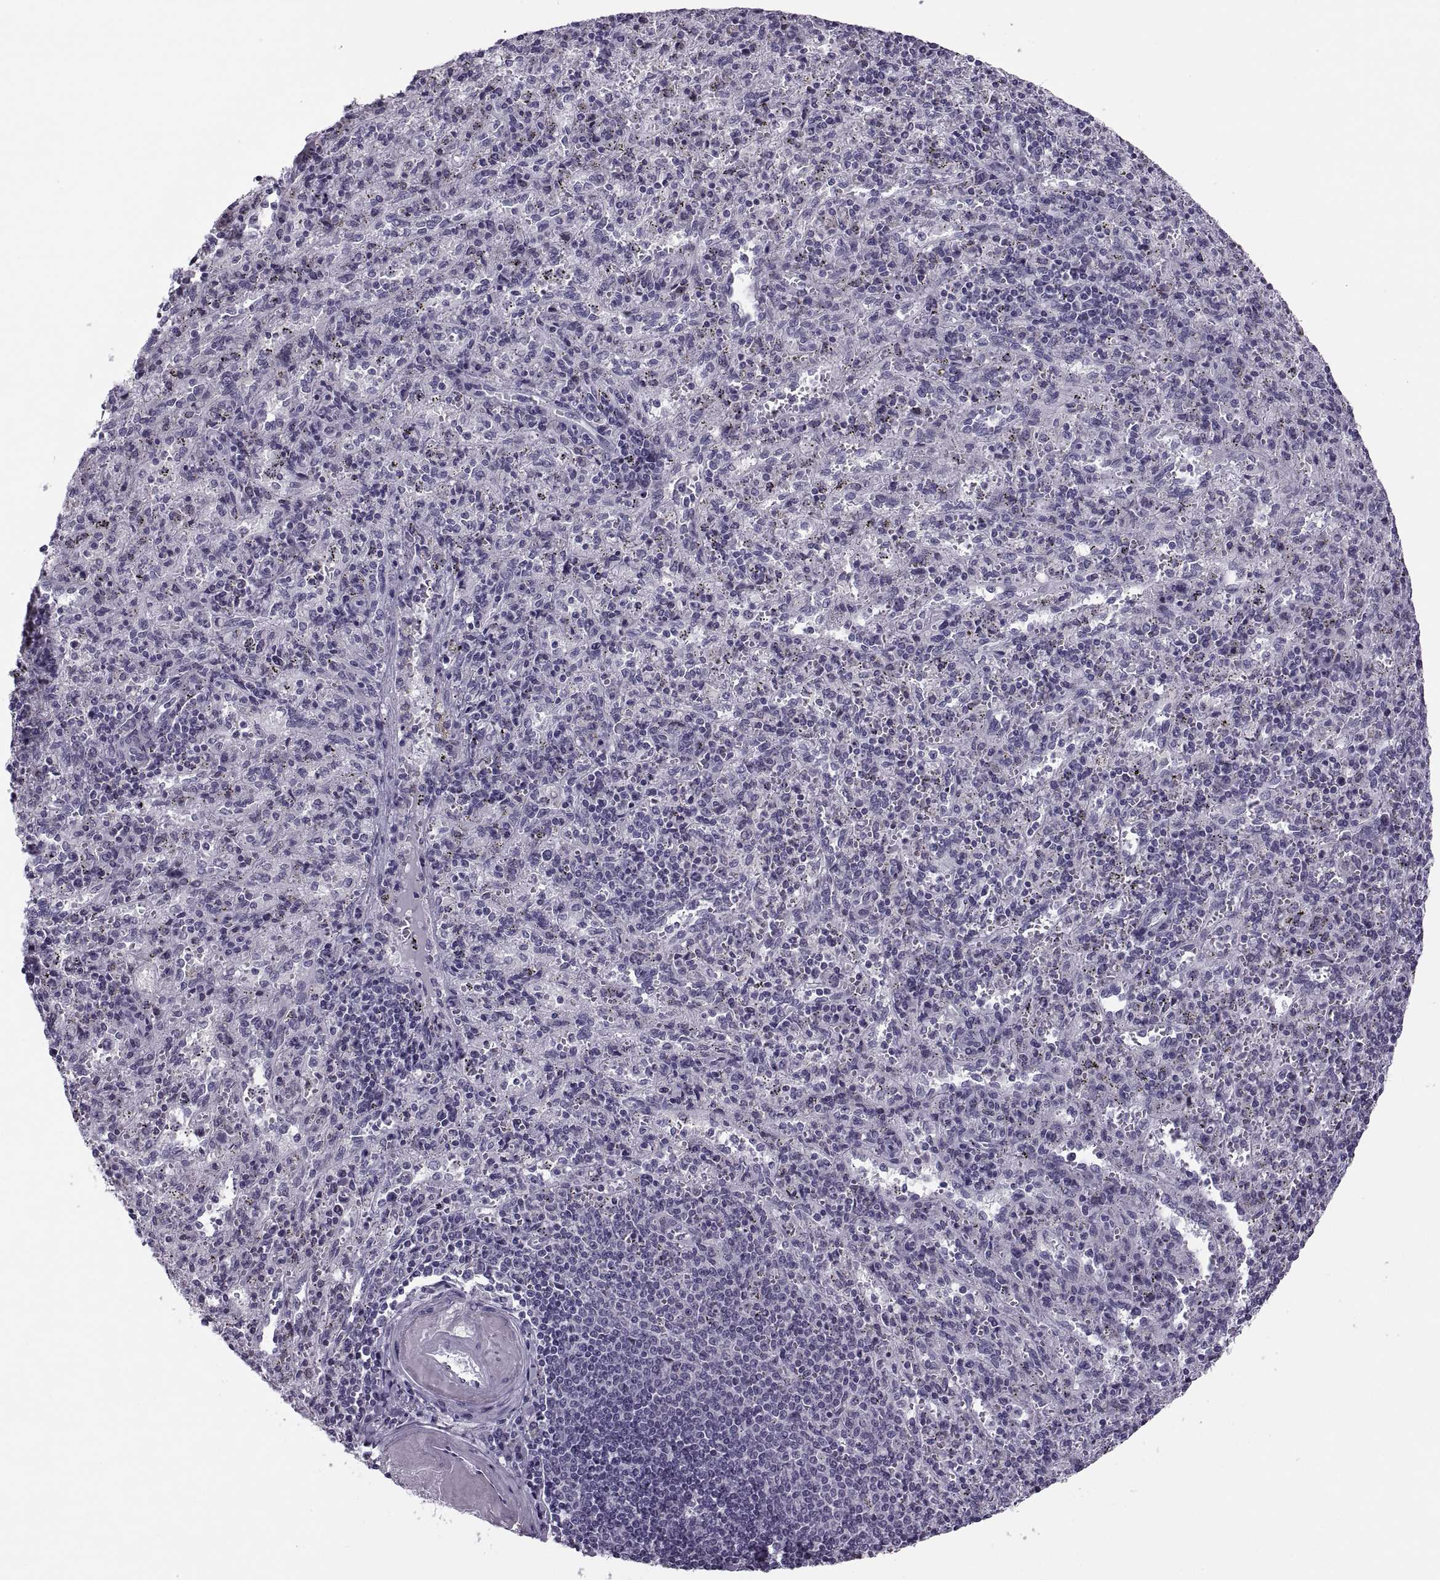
{"staining": {"intensity": "negative", "quantity": "none", "location": "none"}, "tissue": "spleen", "cell_type": "Cells in red pulp", "image_type": "normal", "snomed": [{"axis": "morphology", "description": "Normal tissue, NOS"}, {"axis": "topography", "description": "Spleen"}], "caption": "The immunohistochemistry histopathology image has no significant staining in cells in red pulp of spleen. (Brightfield microscopy of DAB immunohistochemistry at high magnification).", "gene": "TBC1D3B", "patient": {"sex": "male", "age": 57}}